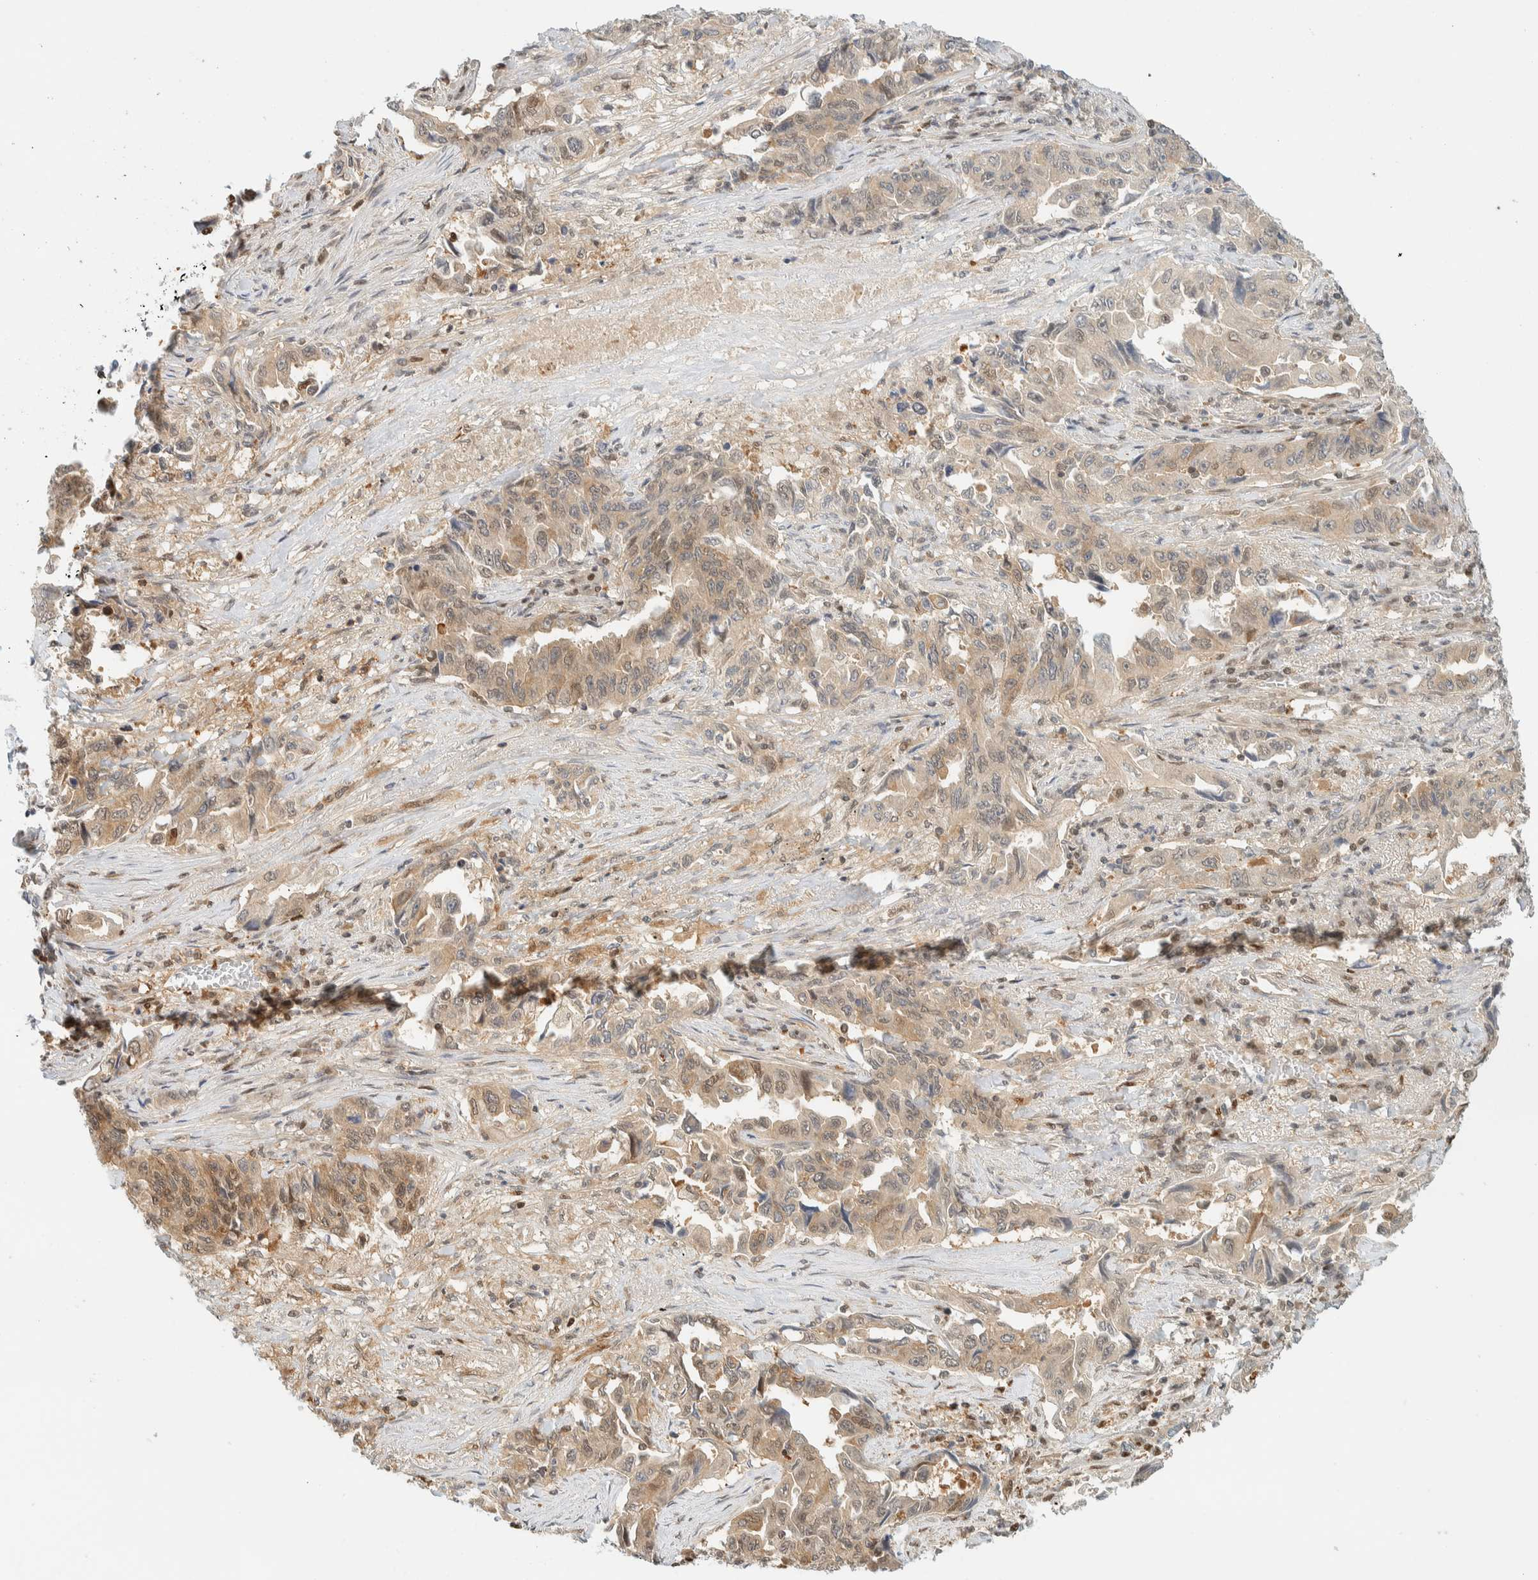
{"staining": {"intensity": "weak", "quantity": ">75%", "location": "cytoplasmic/membranous"}, "tissue": "lung cancer", "cell_type": "Tumor cells", "image_type": "cancer", "snomed": [{"axis": "morphology", "description": "Adenocarcinoma, NOS"}, {"axis": "topography", "description": "Lung"}], "caption": "Immunohistochemical staining of lung adenocarcinoma exhibits low levels of weak cytoplasmic/membranous protein positivity in about >75% of tumor cells.", "gene": "ZBTB37", "patient": {"sex": "female", "age": 51}}